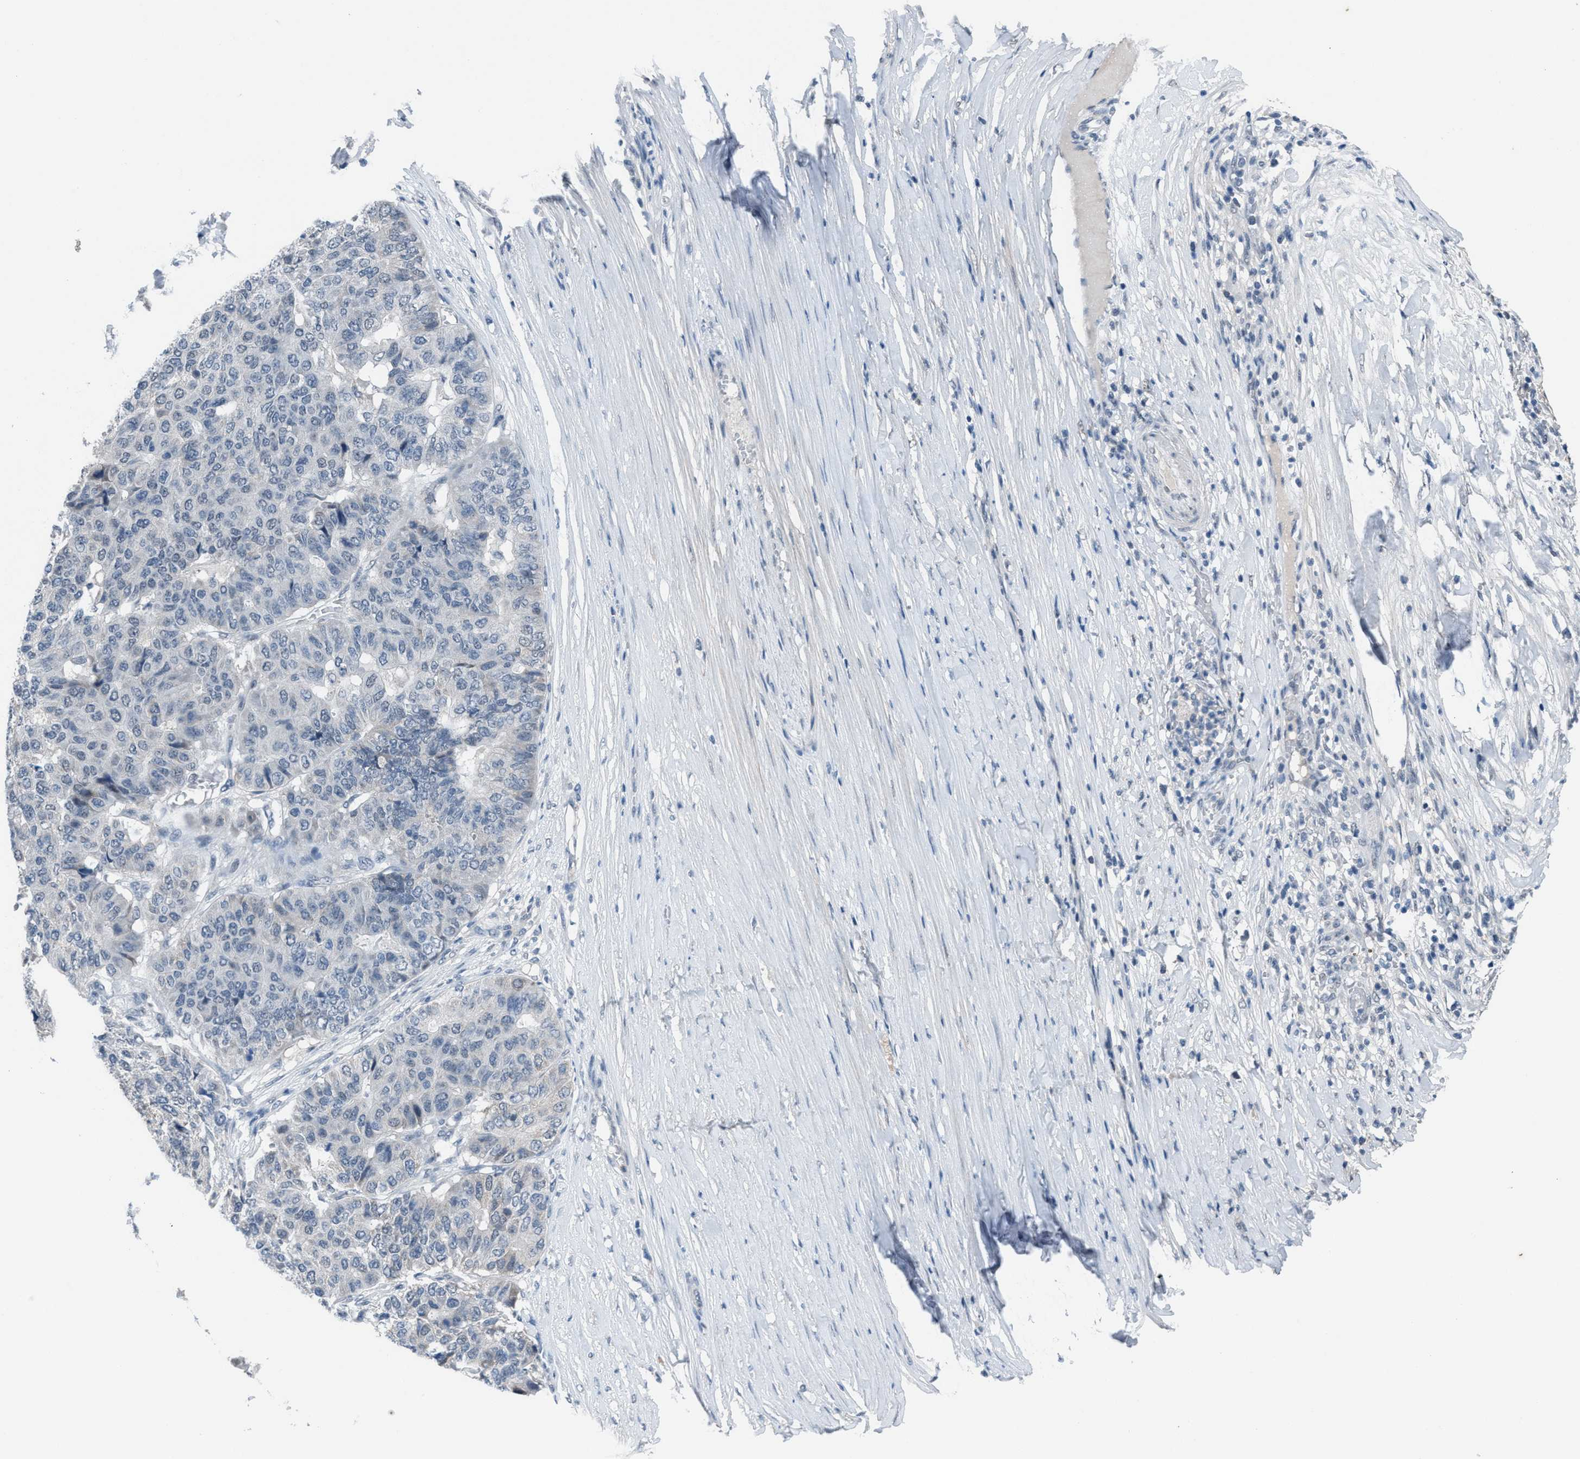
{"staining": {"intensity": "negative", "quantity": "none", "location": "none"}, "tissue": "pancreatic cancer", "cell_type": "Tumor cells", "image_type": "cancer", "snomed": [{"axis": "morphology", "description": "Adenocarcinoma, NOS"}, {"axis": "topography", "description": "Pancreas"}], "caption": "DAB (3,3'-diaminobenzidine) immunohistochemical staining of human pancreatic cancer (adenocarcinoma) exhibits no significant expression in tumor cells. The staining is performed using DAB brown chromogen with nuclei counter-stained in using hematoxylin.", "gene": "ANAPC11", "patient": {"sex": "male", "age": 50}}